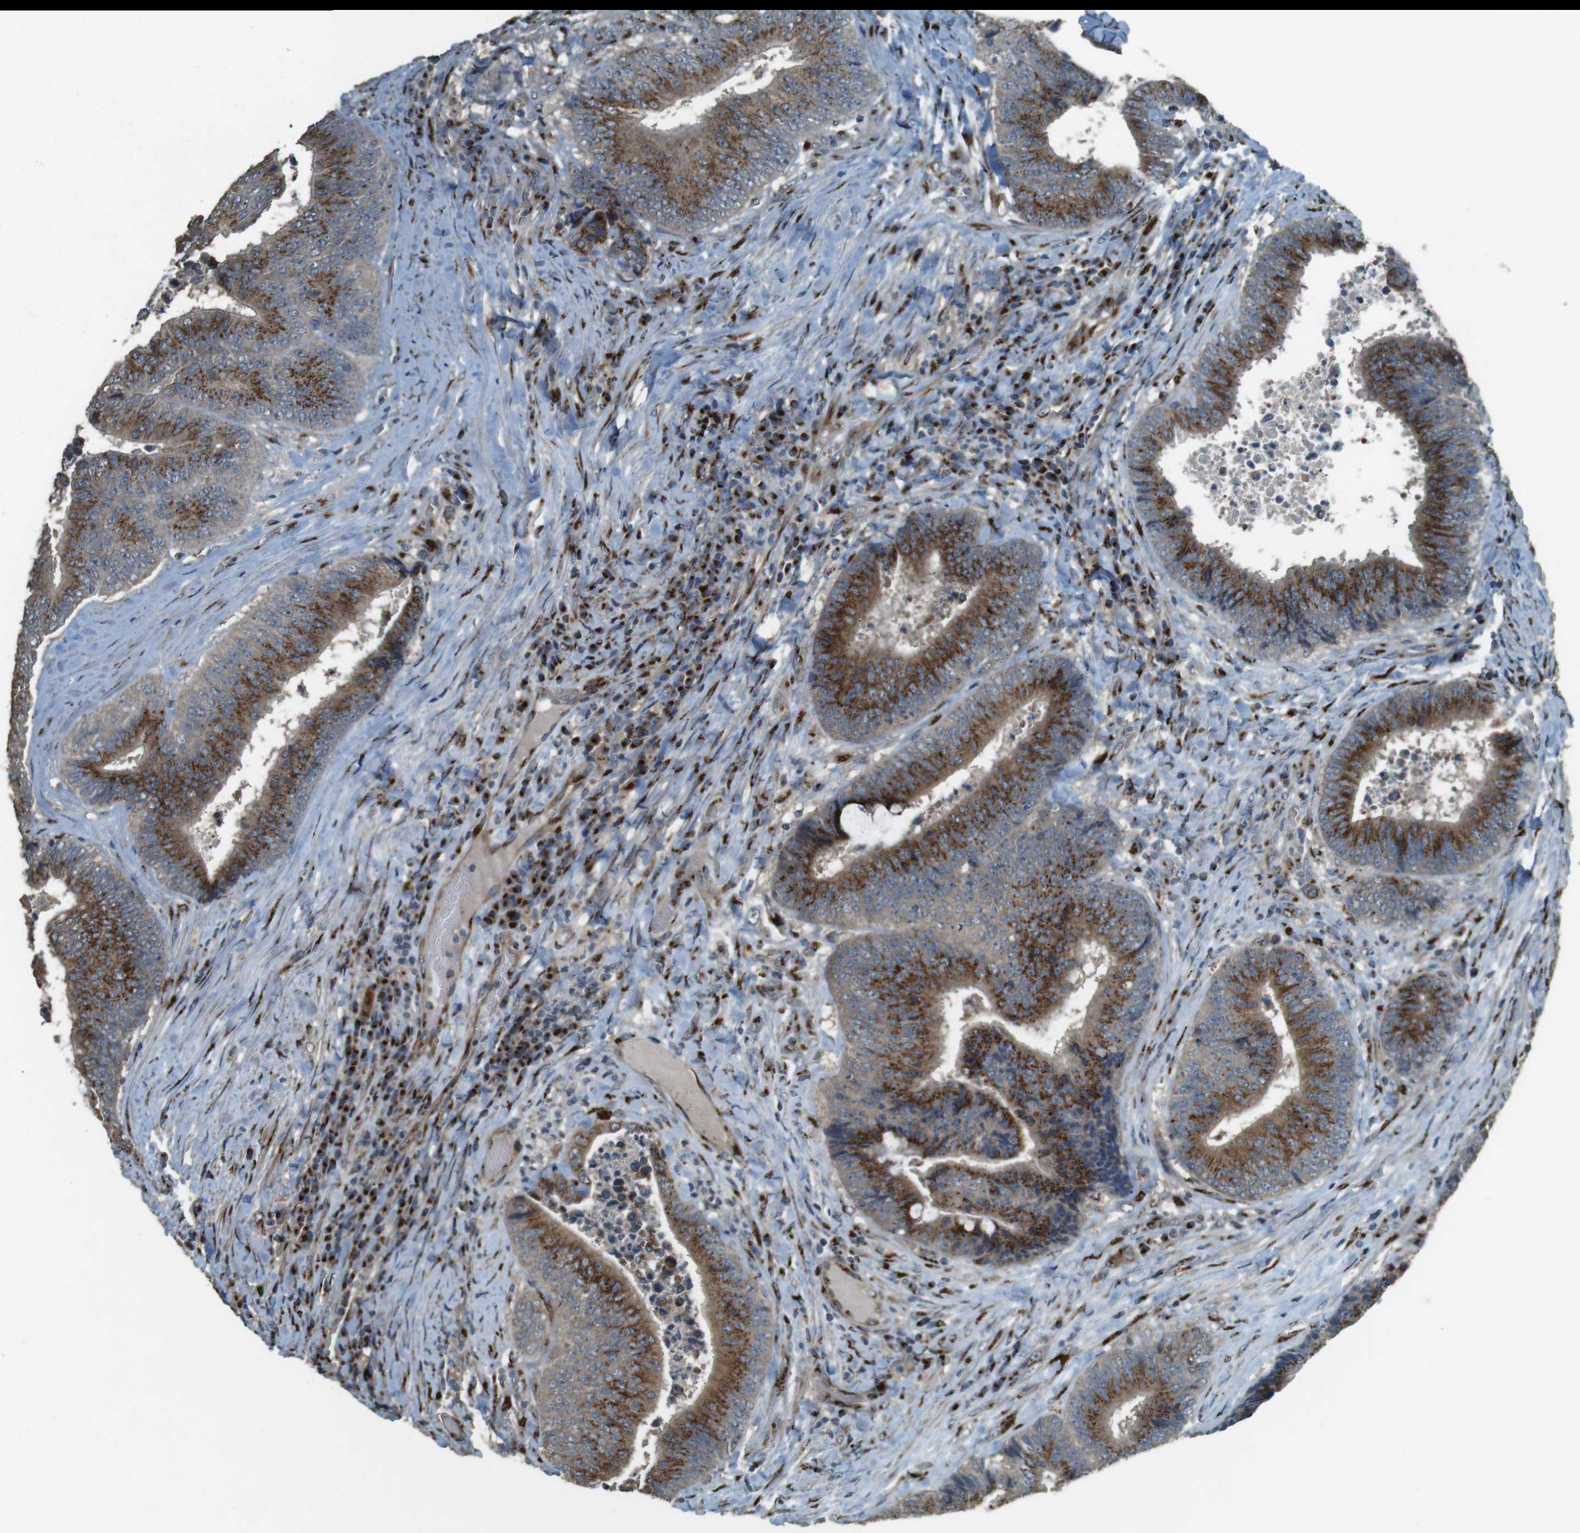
{"staining": {"intensity": "strong", "quantity": ">75%", "location": "cytoplasmic/membranous"}, "tissue": "colorectal cancer", "cell_type": "Tumor cells", "image_type": "cancer", "snomed": [{"axis": "morphology", "description": "Adenocarcinoma, NOS"}, {"axis": "topography", "description": "Rectum"}], "caption": "Colorectal cancer was stained to show a protein in brown. There is high levels of strong cytoplasmic/membranous staining in approximately >75% of tumor cells.", "gene": "TMEM115", "patient": {"sex": "male", "age": 72}}